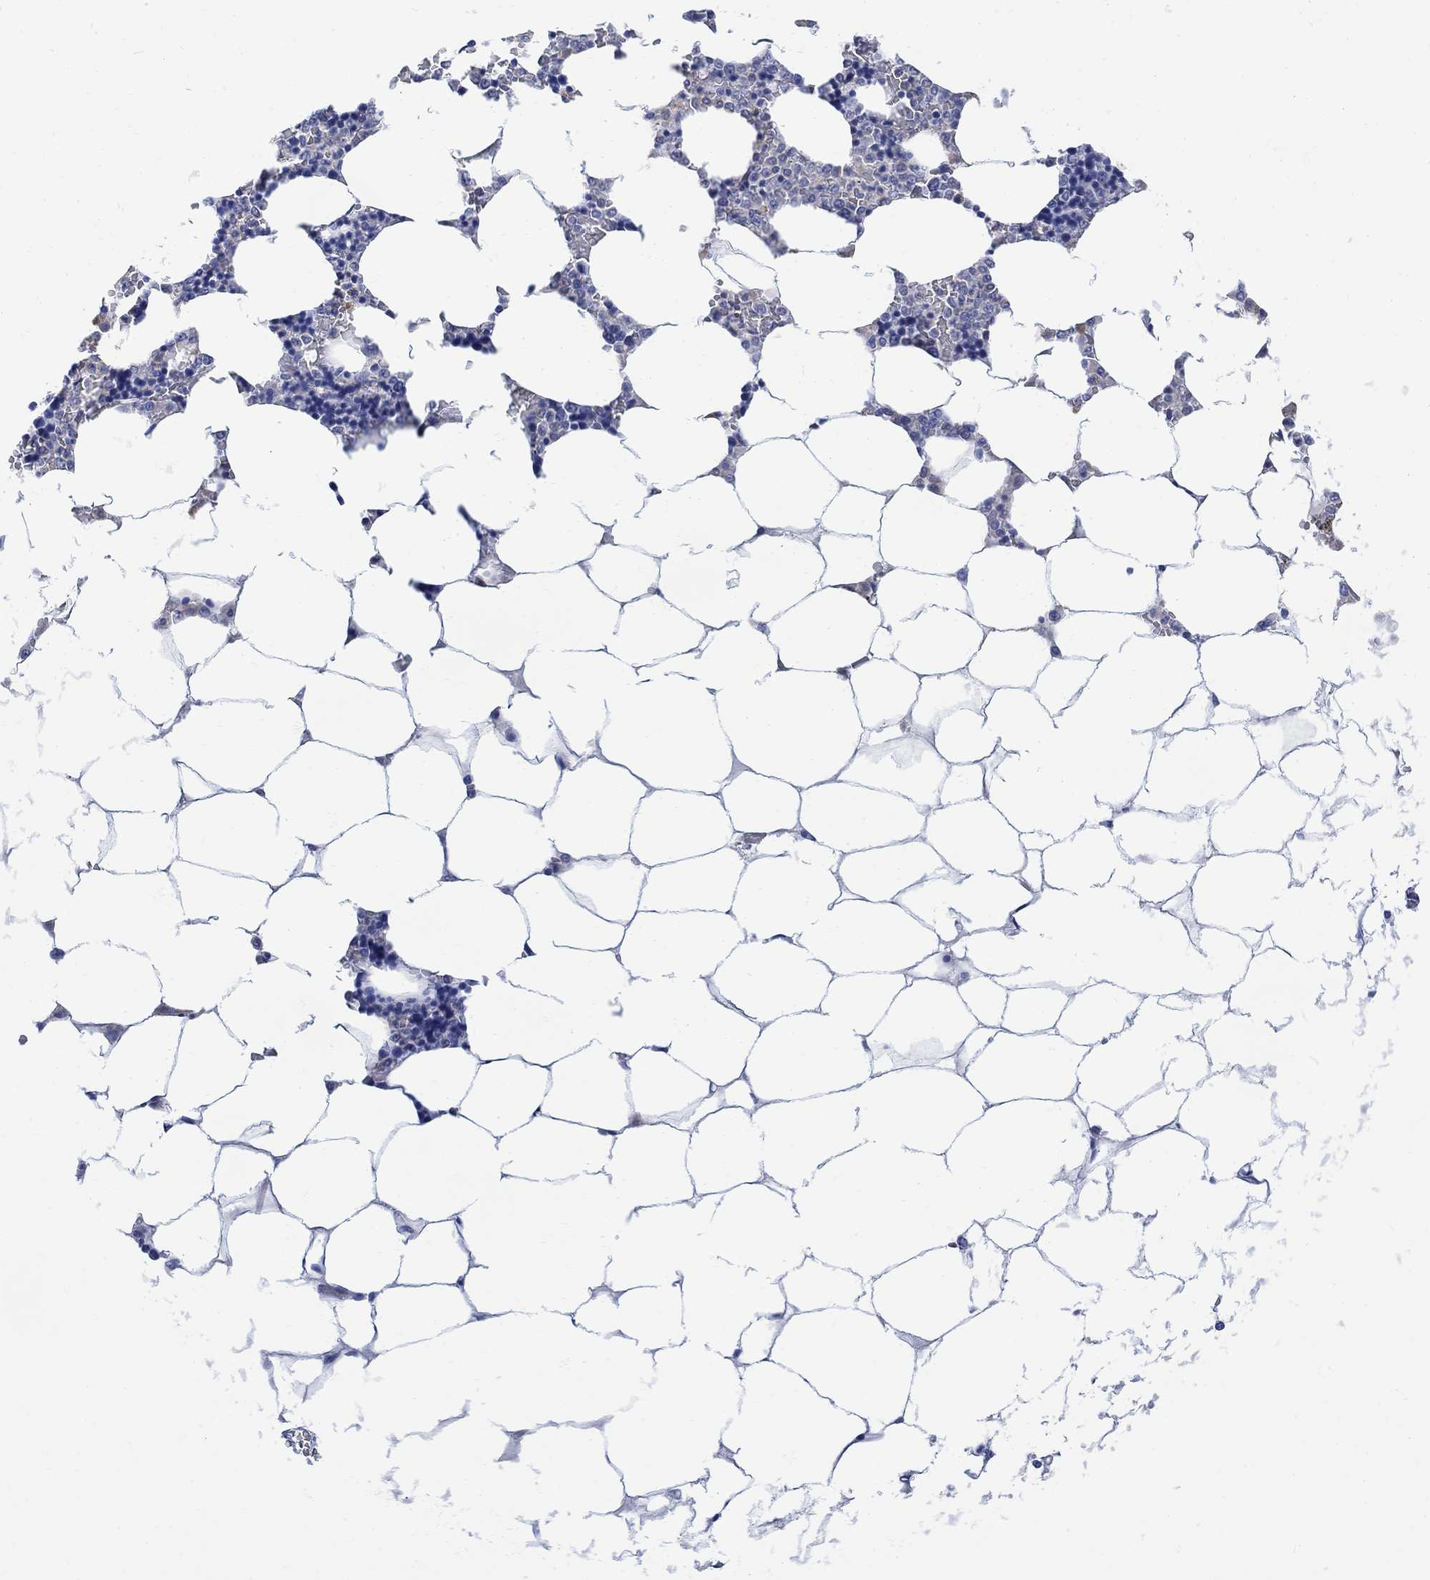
{"staining": {"intensity": "weak", "quantity": "<25%", "location": "cytoplasmic/membranous"}, "tissue": "bone marrow", "cell_type": "Hematopoietic cells", "image_type": "normal", "snomed": [{"axis": "morphology", "description": "Normal tissue, NOS"}, {"axis": "topography", "description": "Bone marrow"}], "caption": "High power microscopy photomicrograph of an immunohistochemistry (IHC) histopathology image of normal bone marrow, revealing no significant expression in hematopoietic cells. Nuclei are stained in blue.", "gene": "FBP2", "patient": {"sex": "male", "age": 63}}